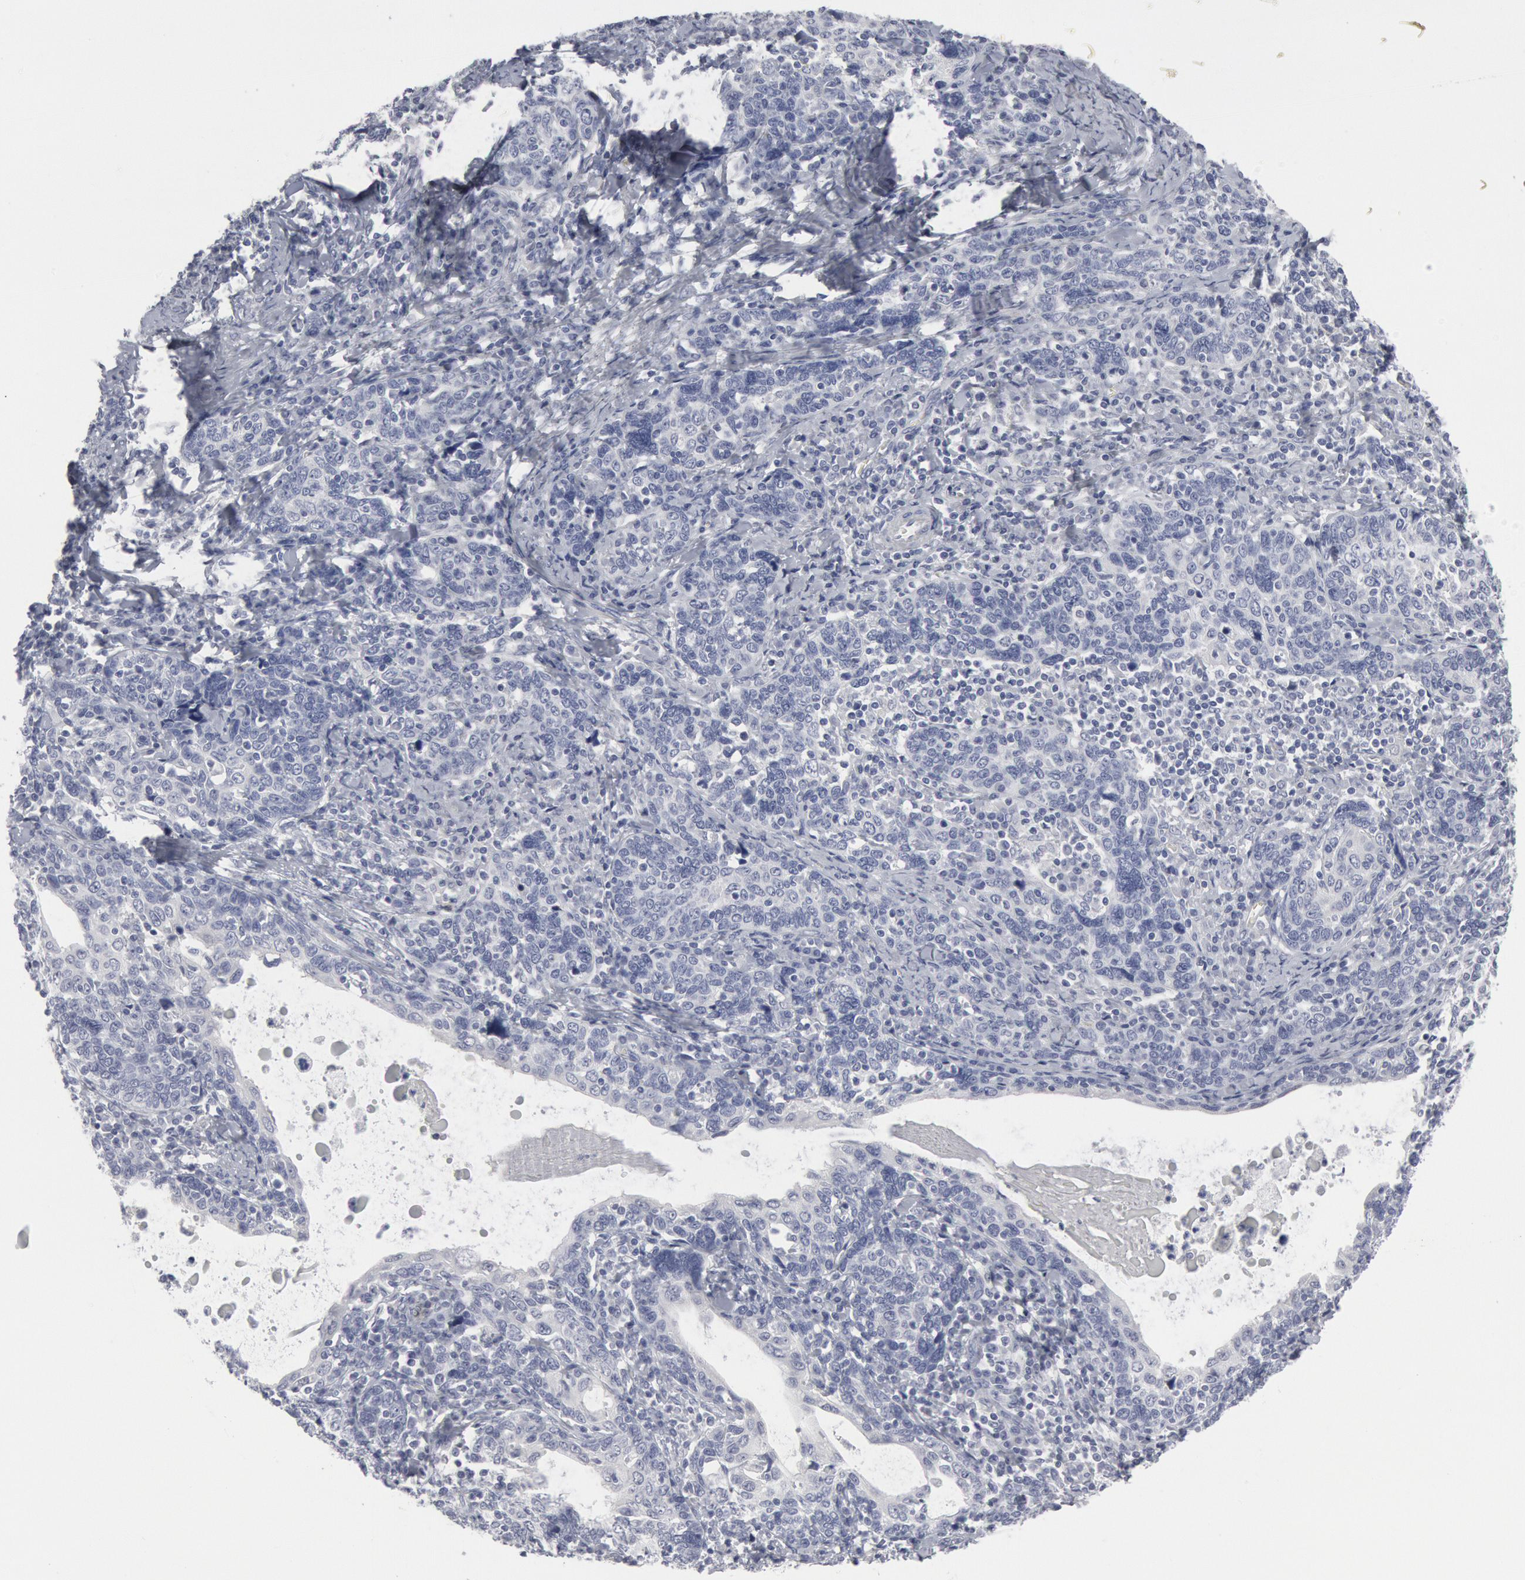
{"staining": {"intensity": "negative", "quantity": "none", "location": "none"}, "tissue": "cervical cancer", "cell_type": "Tumor cells", "image_type": "cancer", "snomed": [{"axis": "morphology", "description": "Squamous cell carcinoma, NOS"}, {"axis": "topography", "description": "Cervix"}], "caption": "Image shows no protein expression in tumor cells of cervical cancer (squamous cell carcinoma) tissue.", "gene": "DMC1", "patient": {"sex": "female", "age": 41}}